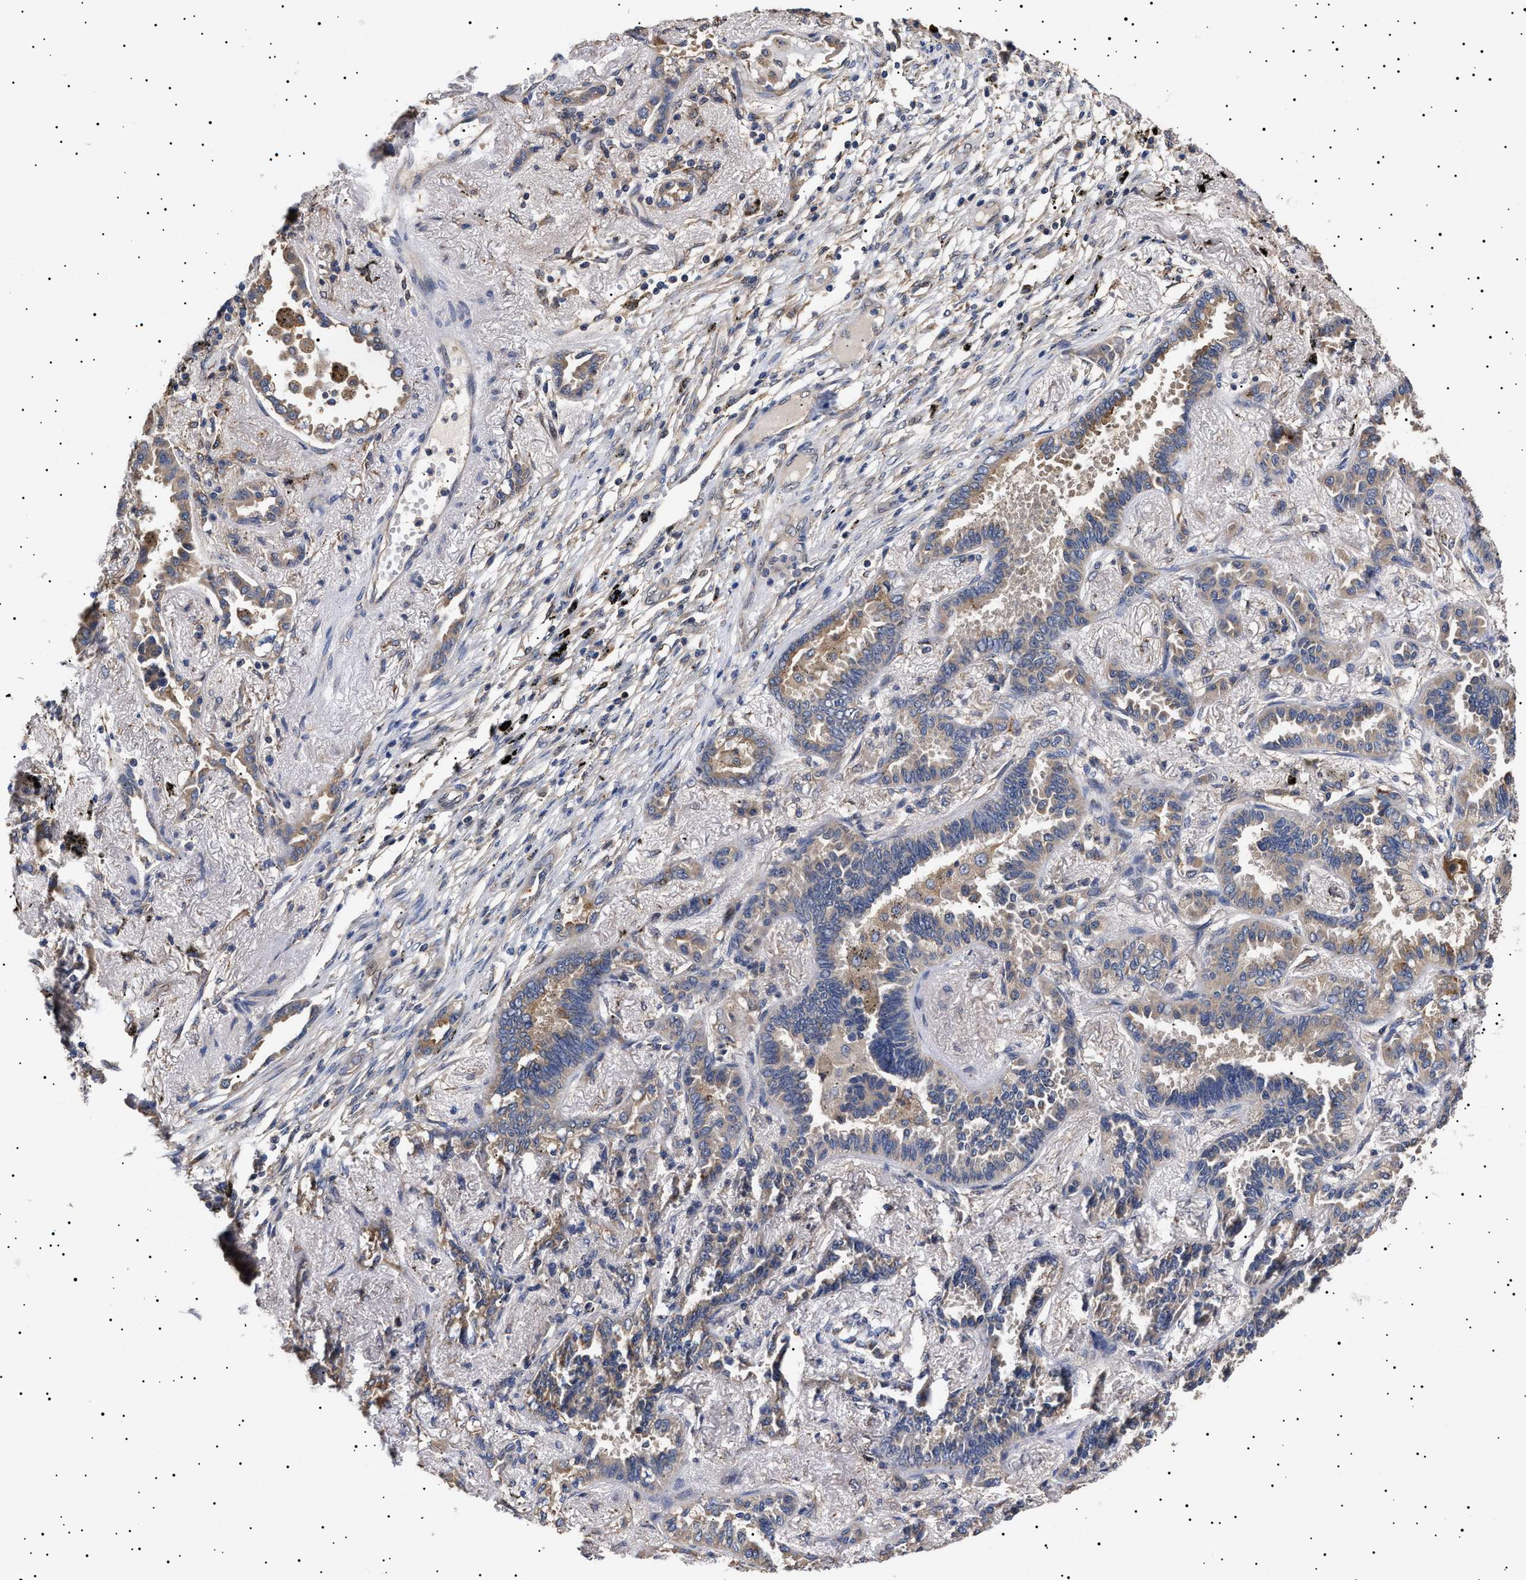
{"staining": {"intensity": "weak", "quantity": "25%-75%", "location": "cytoplasmic/membranous"}, "tissue": "lung cancer", "cell_type": "Tumor cells", "image_type": "cancer", "snomed": [{"axis": "morphology", "description": "Adenocarcinoma, NOS"}, {"axis": "topography", "description": "Lung"}], "caption": "Protein analysis of lung cancer (adenocarcinoma) tissue demonstrates weak cytoplasmic/membranous positivity in approximately 25%-75% of tumor cells.", "gene": "KRBA1", "patient": {"sex": "male", "age": 59}}